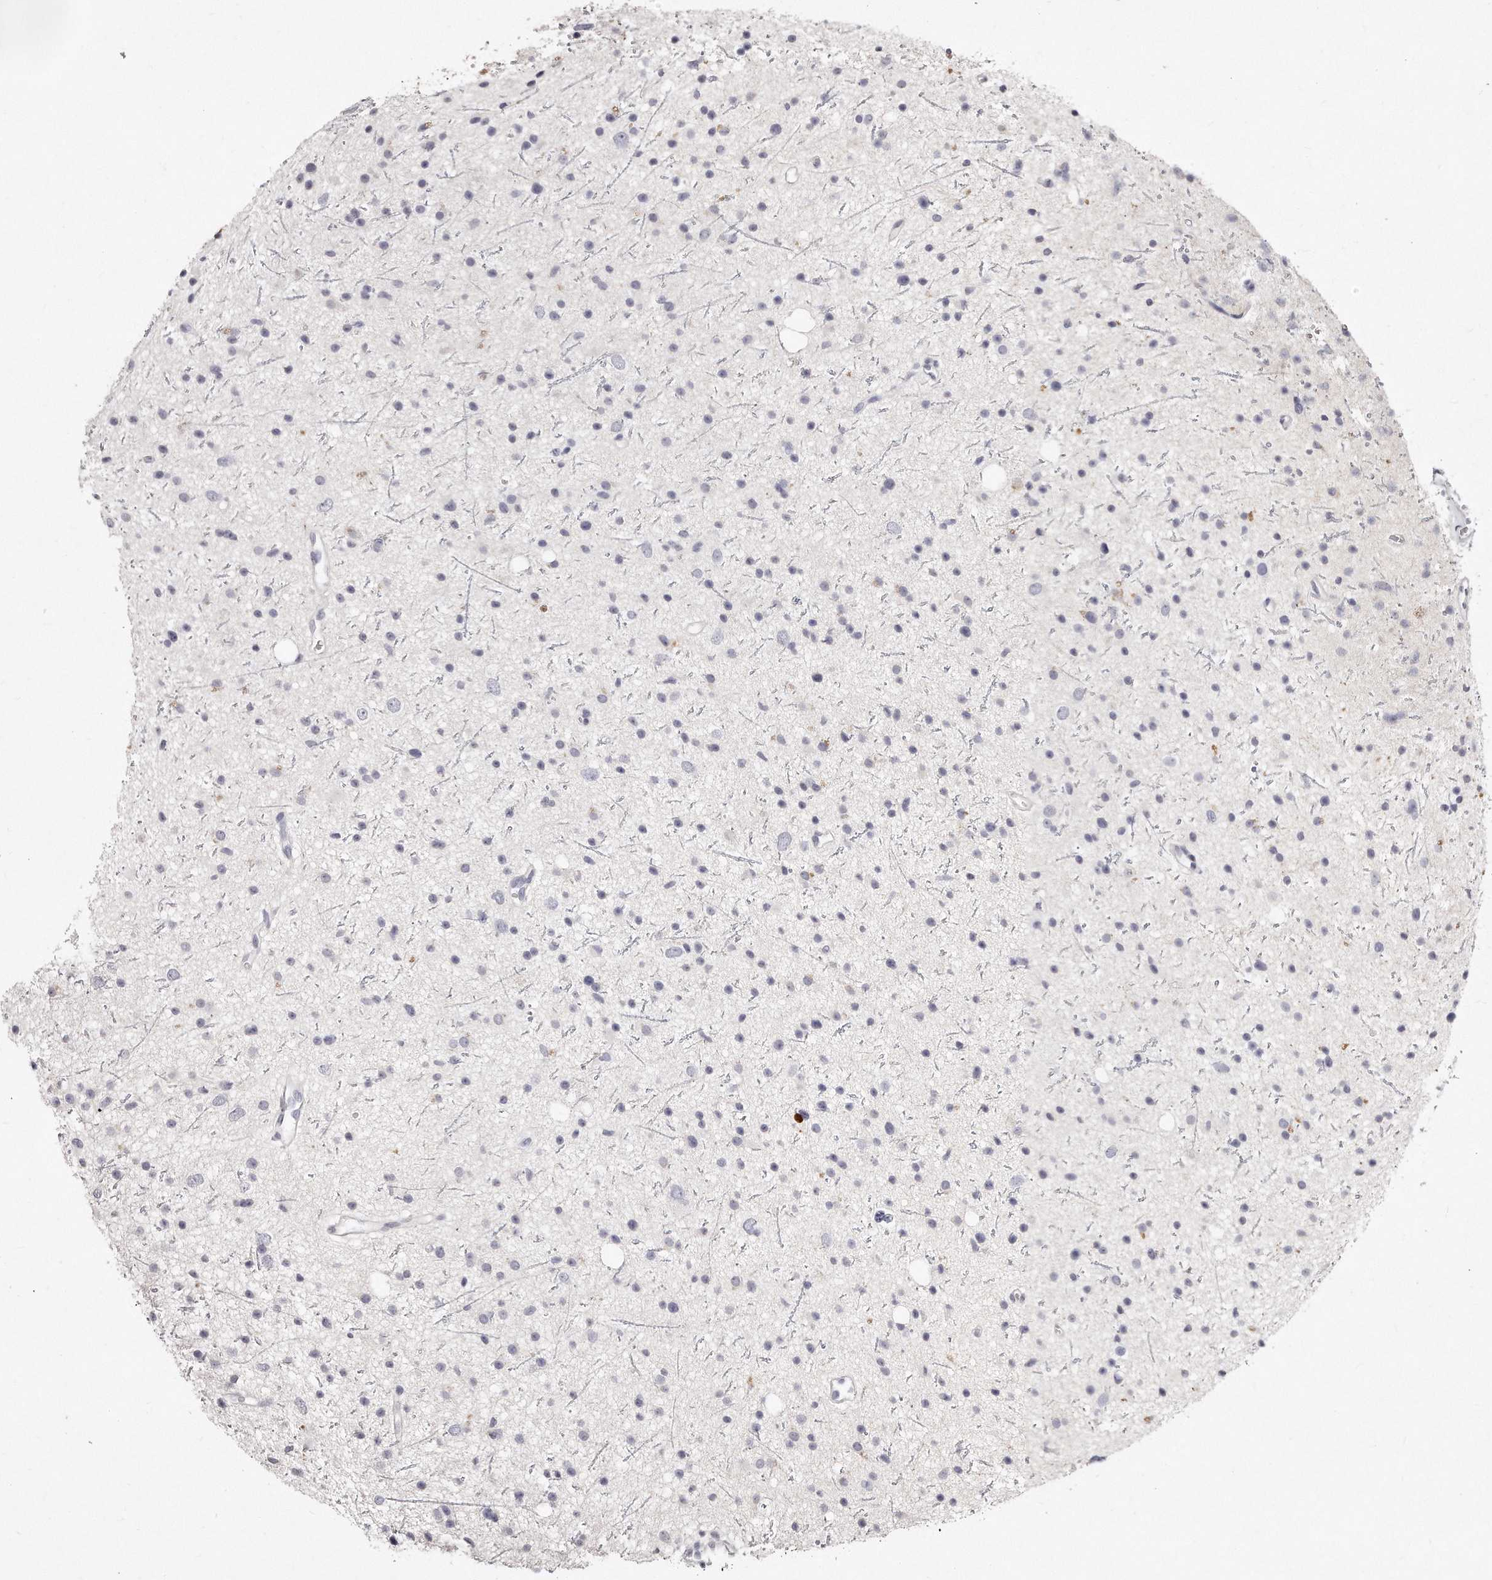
{"staining": {"intensity": "negative", "quantity": "none", "location": "none"}, "tissue": "glioma", "cell_type": "Tumor cells", "image_type": "cancer", "snomed": [{"axis": "morphology", "description": "Glioma, malignant, Low grade"}, {"axis": "topography", "description": "Cerebral cortex"}], "caption": "The histopathology image shows no significant expression in tumor cells of malignant low-grade glioma.", "gene": "GDA", "patient": {"sex": "female", "age": 39}}